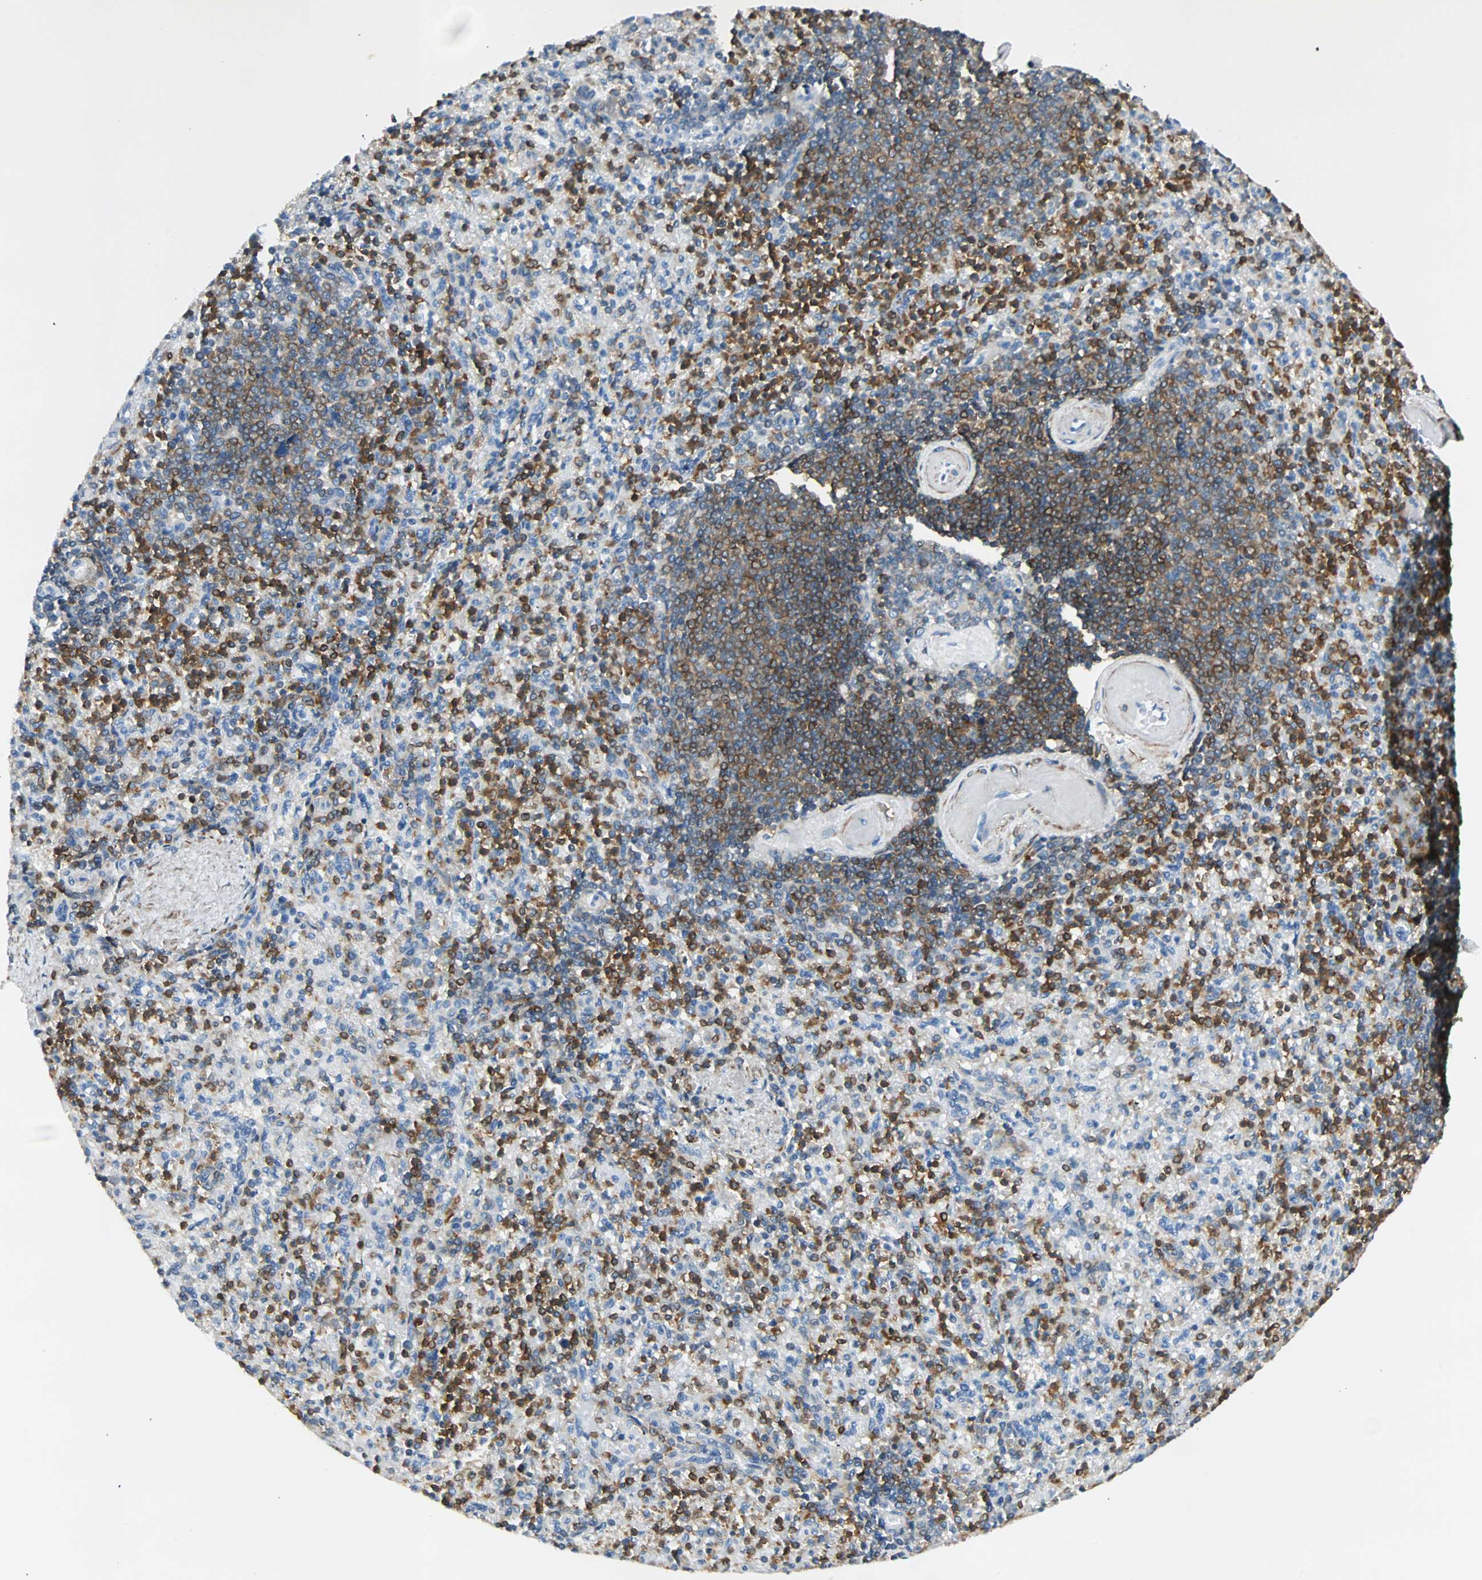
{"staining": {"intensity": "strong", "quantity": "<25%", "location": "cytoplasmic/membranous"}, "tissue": "spleen", "cell_type": "Cells in red pulp", "image_type": "normal", "snomed": [{"axis": "morphology", "description": "Normal tissue, NOS"}, {"axis": "topography", "description": "Spleen"}], "caption": "Immunohistochemical staining of normal spleen displays strong cytoplasmic/membranous protein positivity in about <25% of cells in red pulp.", "gene": "FMNL1", "patient": {"sex": "female", "age": 74}}